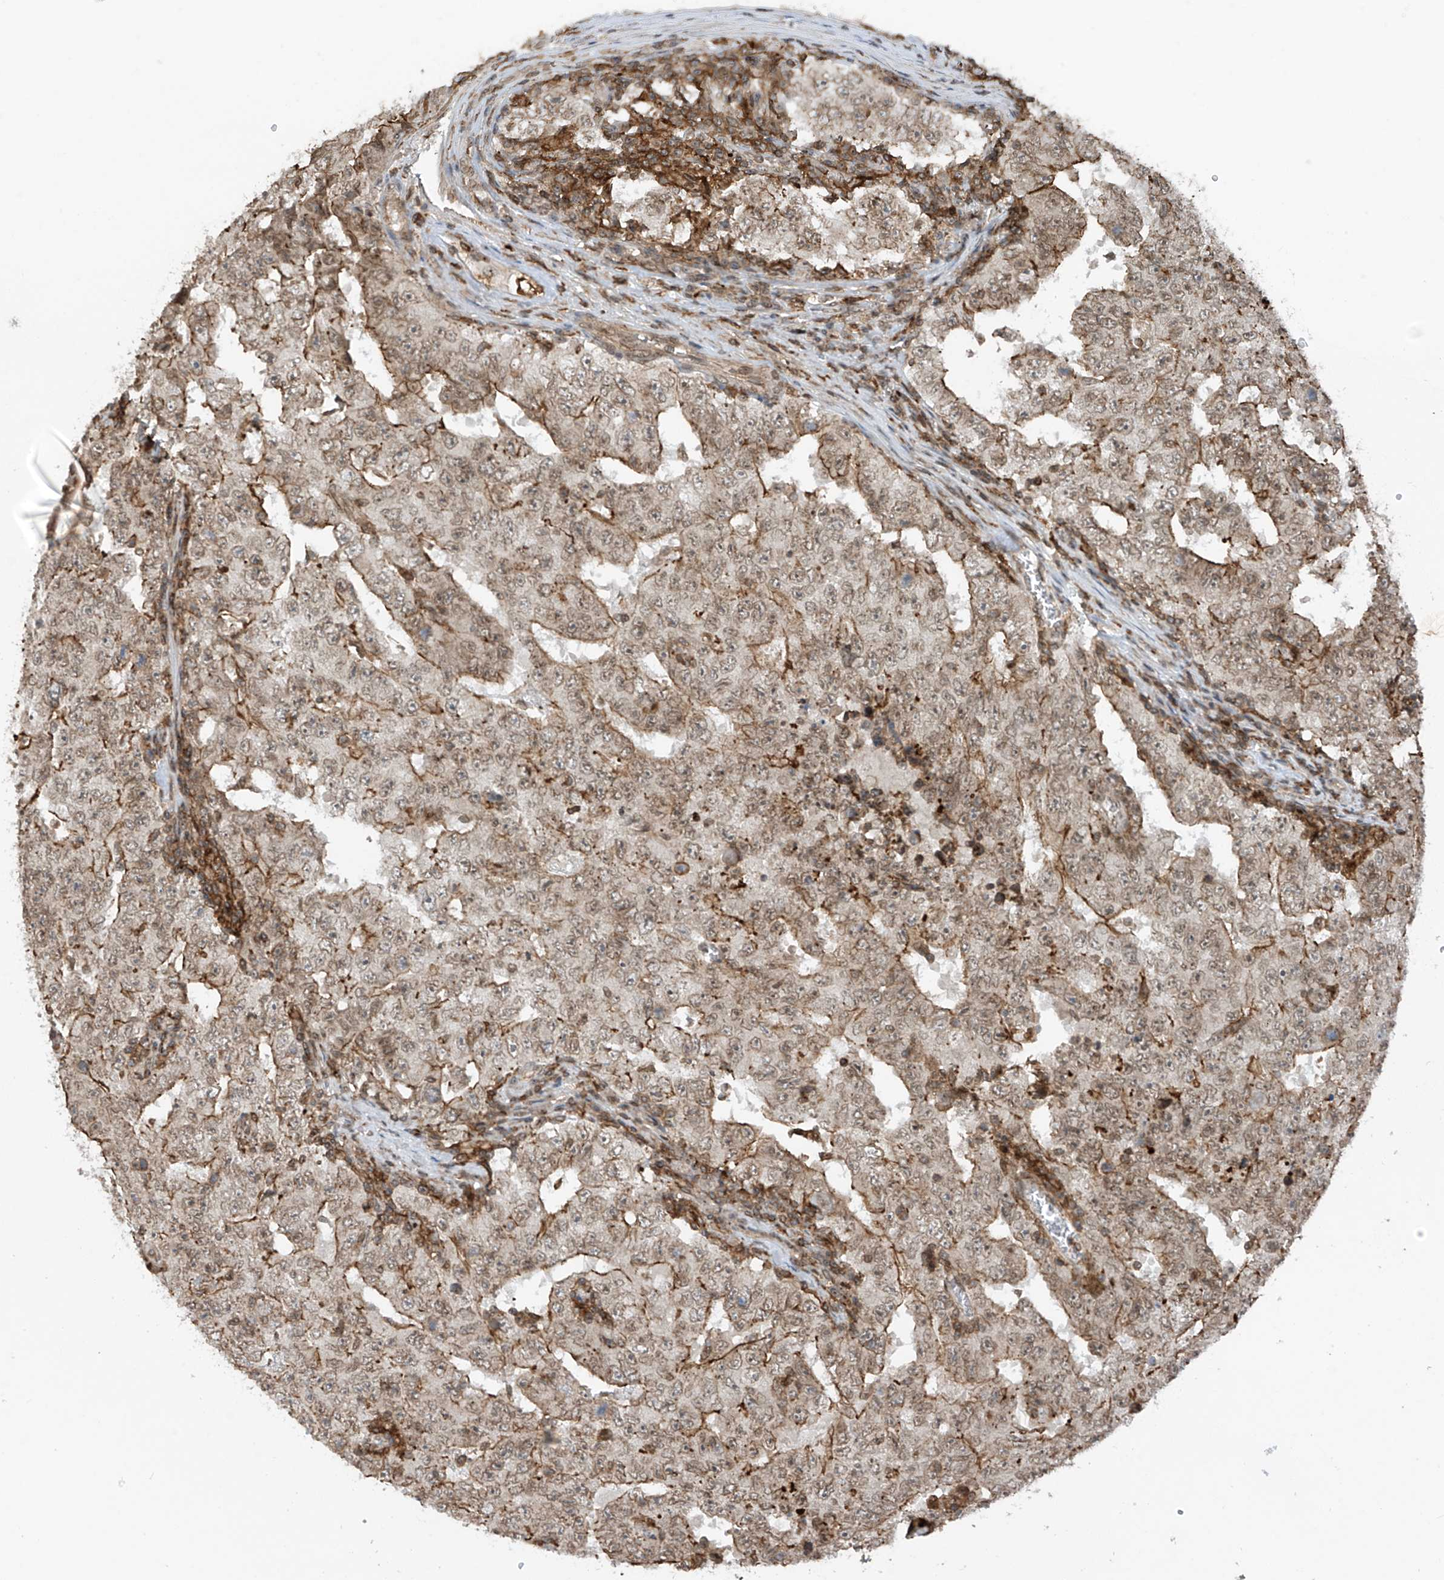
{"staining": {"intensity": "moderate", "quantity": "<25%", "location": "cytoplasmic/membranous"}, "tissue": "testis cancer", "cell_type": "Tumor cells", "image_type": "cancer", "snomed": [{"axis": "morphology", "description": "Carcinoma, Embryonal, NOS"}, {"axis": "topography", "description": "Testis"}], "caption": "Immunohistochemistry micrograph of neoplastic tissue: embryonal carcinoma (testis) stained using immunohistochemistry displays low levels of moderate protein expression localized specifically in the cytoplasmic/membranous of tumor cells, appearing as a cytoplasmic/membranous brown color.", "gene": "REPIN1", "patient": {"sex": "male", "age": 26}}